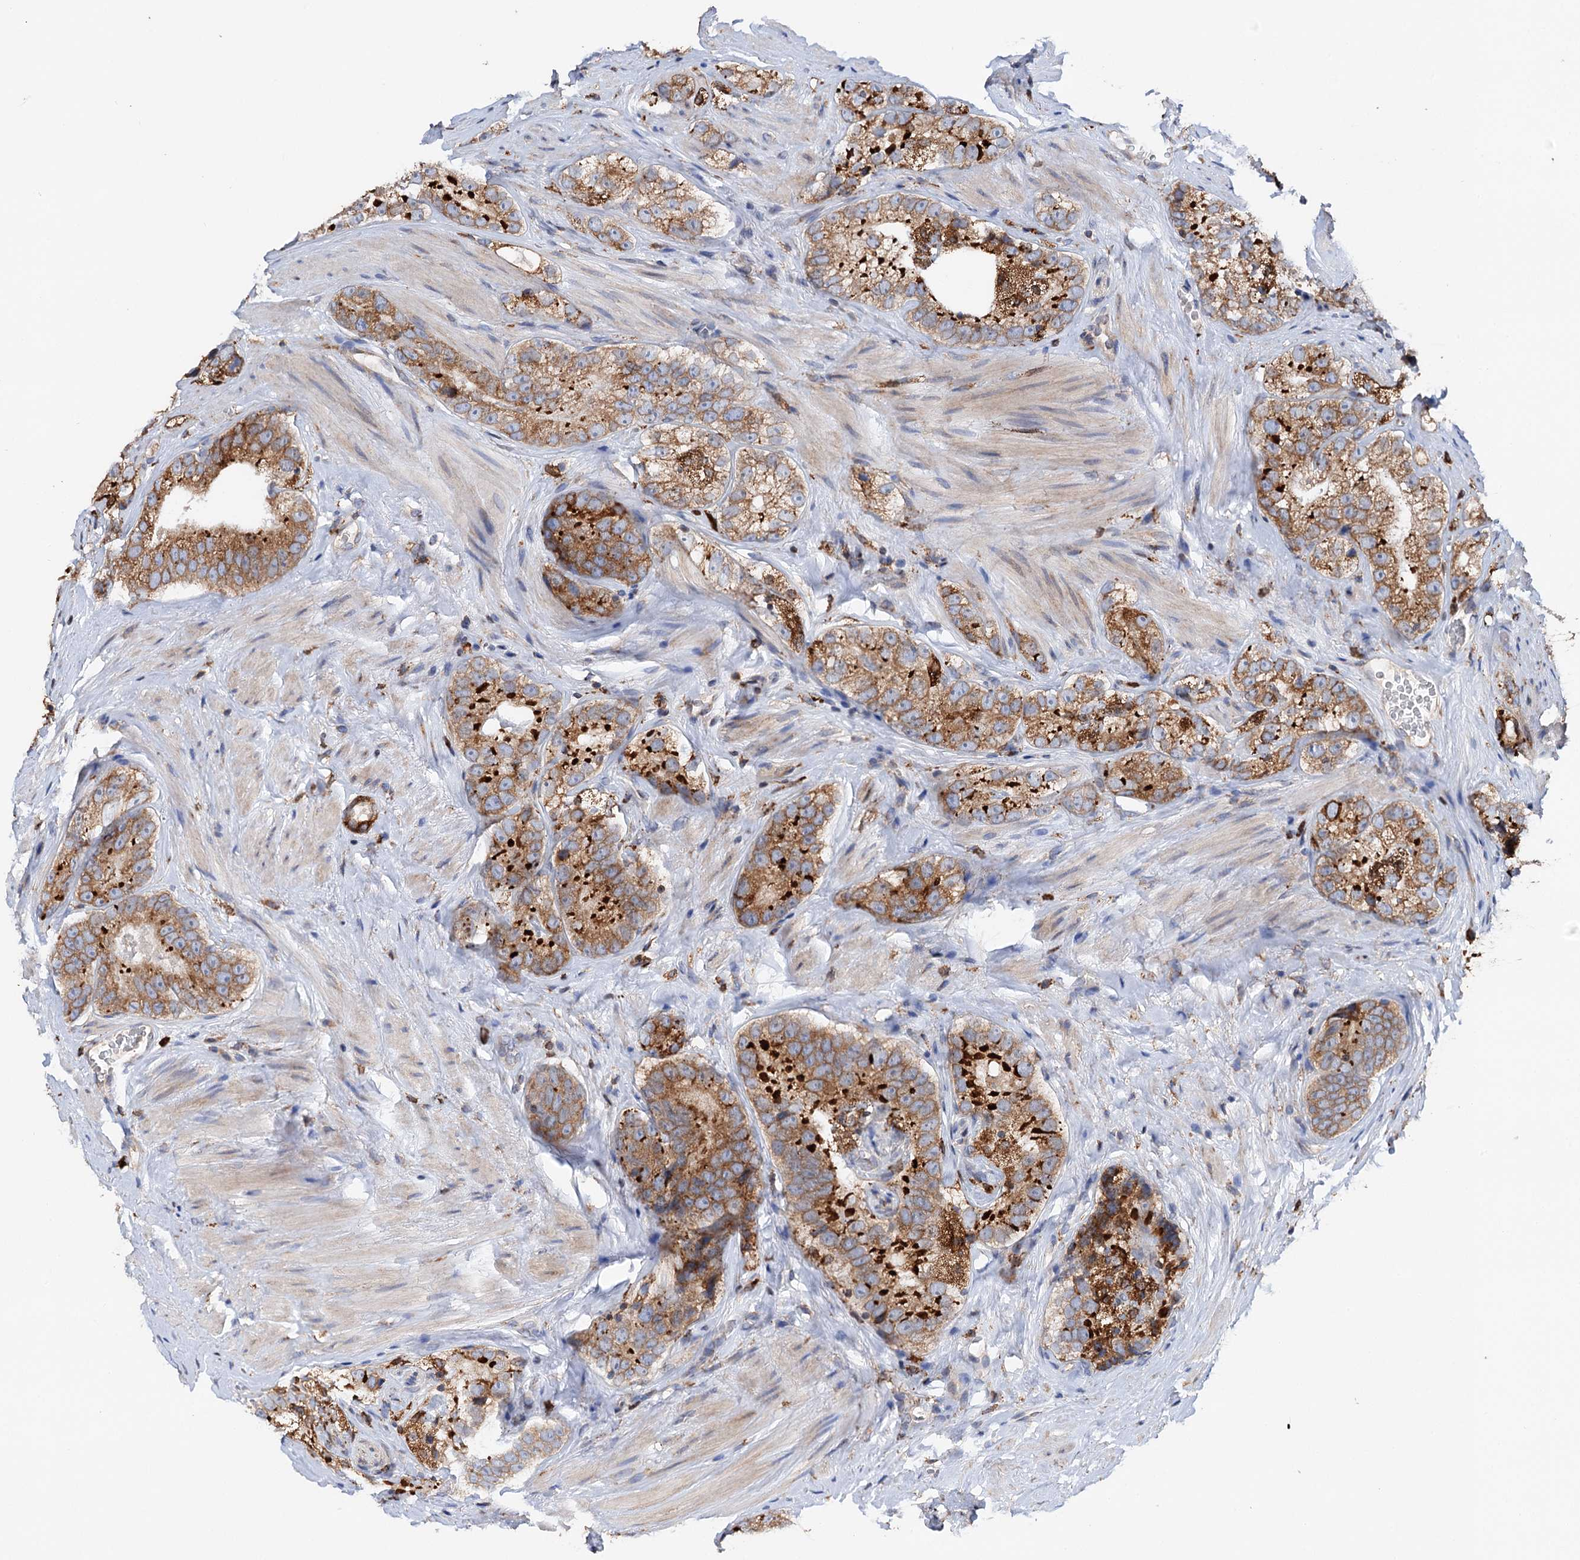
{"staining": {"intensity": "strong", "quantity": "25%-75%", "location": "cytoplasmic/membranous"}, "tissue": "prostate cancer", "cell_type": "Tumor cells", "image_type": "cancer", "snomed": [{"axis": "morphology", "description": "Adenocarcinoma, High grade"}, {"axis": "topography", "description": "Prostate"}], "caption": "There is high levels of strong cytoplasmic/membranous expression in tumor cells of adenocarcinoma (high-grade) (prostate), as demonstrated by immunohistochemical staining (brown color).", "gene": "ERP29", "patient": {"sex": "male", "age": 56}}